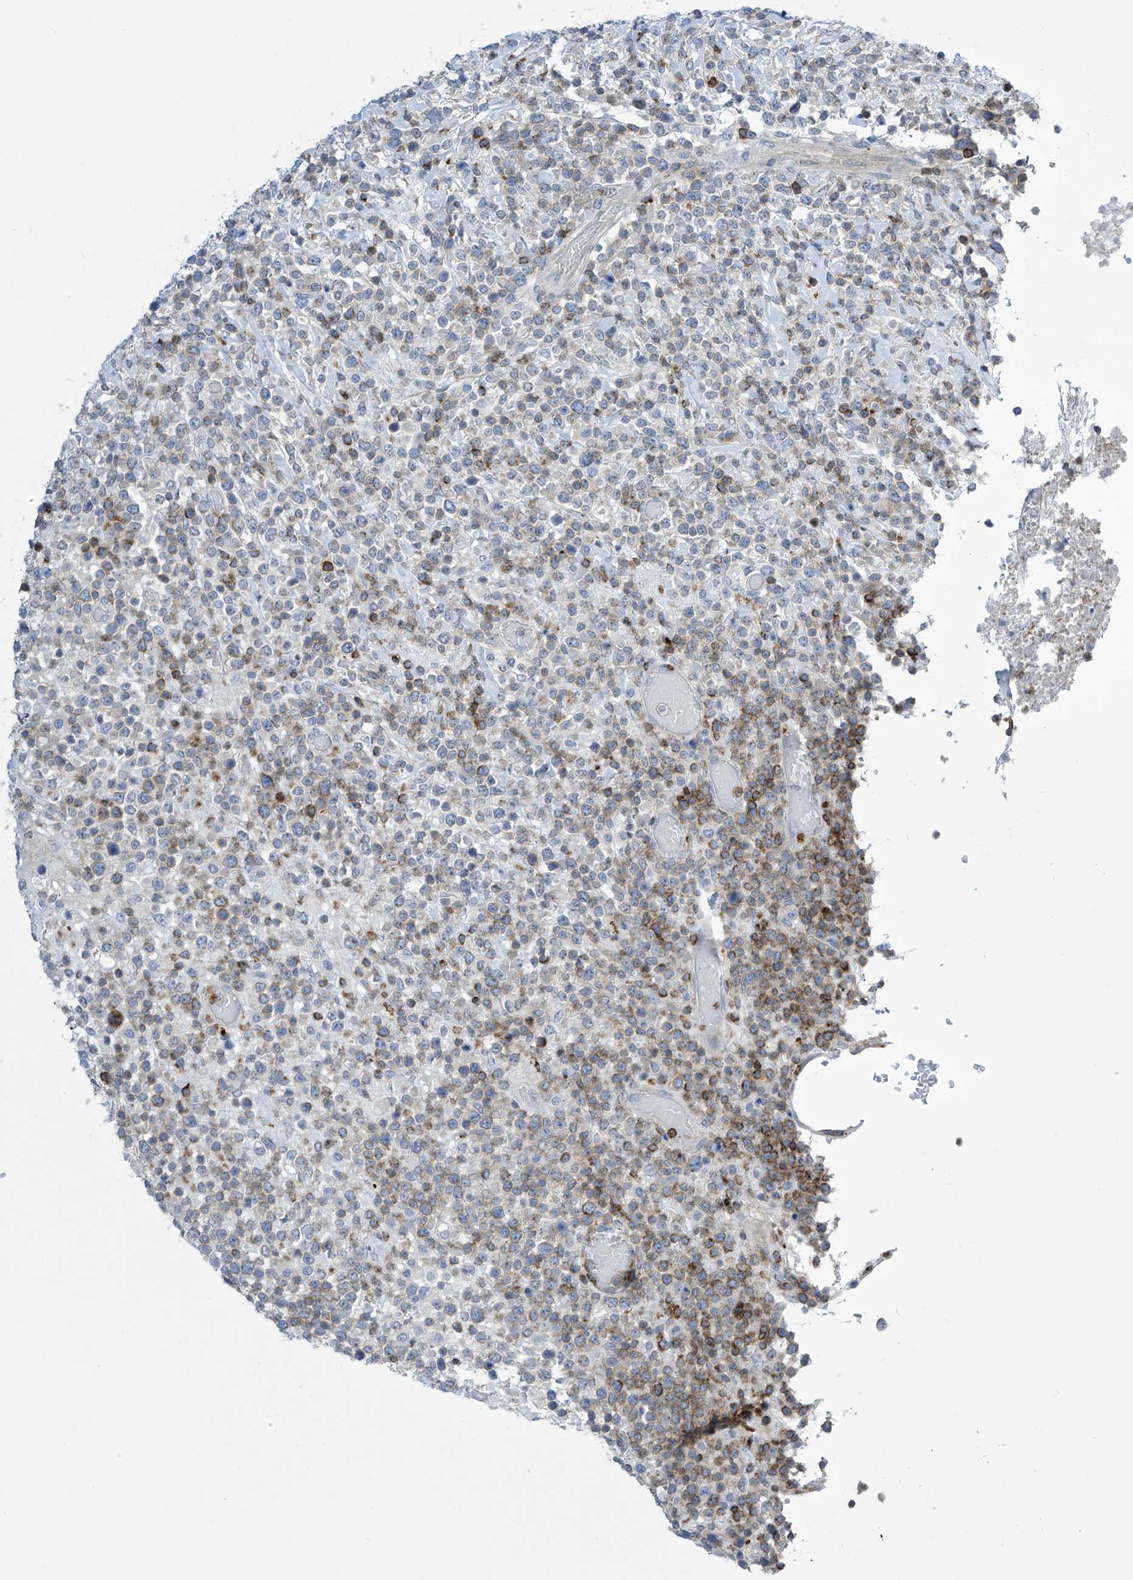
{"staining": {"intensity": "moderate", "quantity": "<25%", "location": "cytoplasmic/membranous"}, "tissue": "lymphoma", "cell_type": "Tumor cells", "image_type": "cancer", "snomed": [{"axis": "morphology", "description": "Malignant lymphoma, non-Hodgkin's type, High grade"}, {"axis": "topography", "description": "Colon"}], "caption": "High-grade malignant lymphoma, non-Hodgkin's type stained with a brown dye exhibits moderate cytoplasmic/membranous positive staining in about <25% of tumor cells.", "gene": "IBA57", "patient": {"sex": "female", "age": 53}}